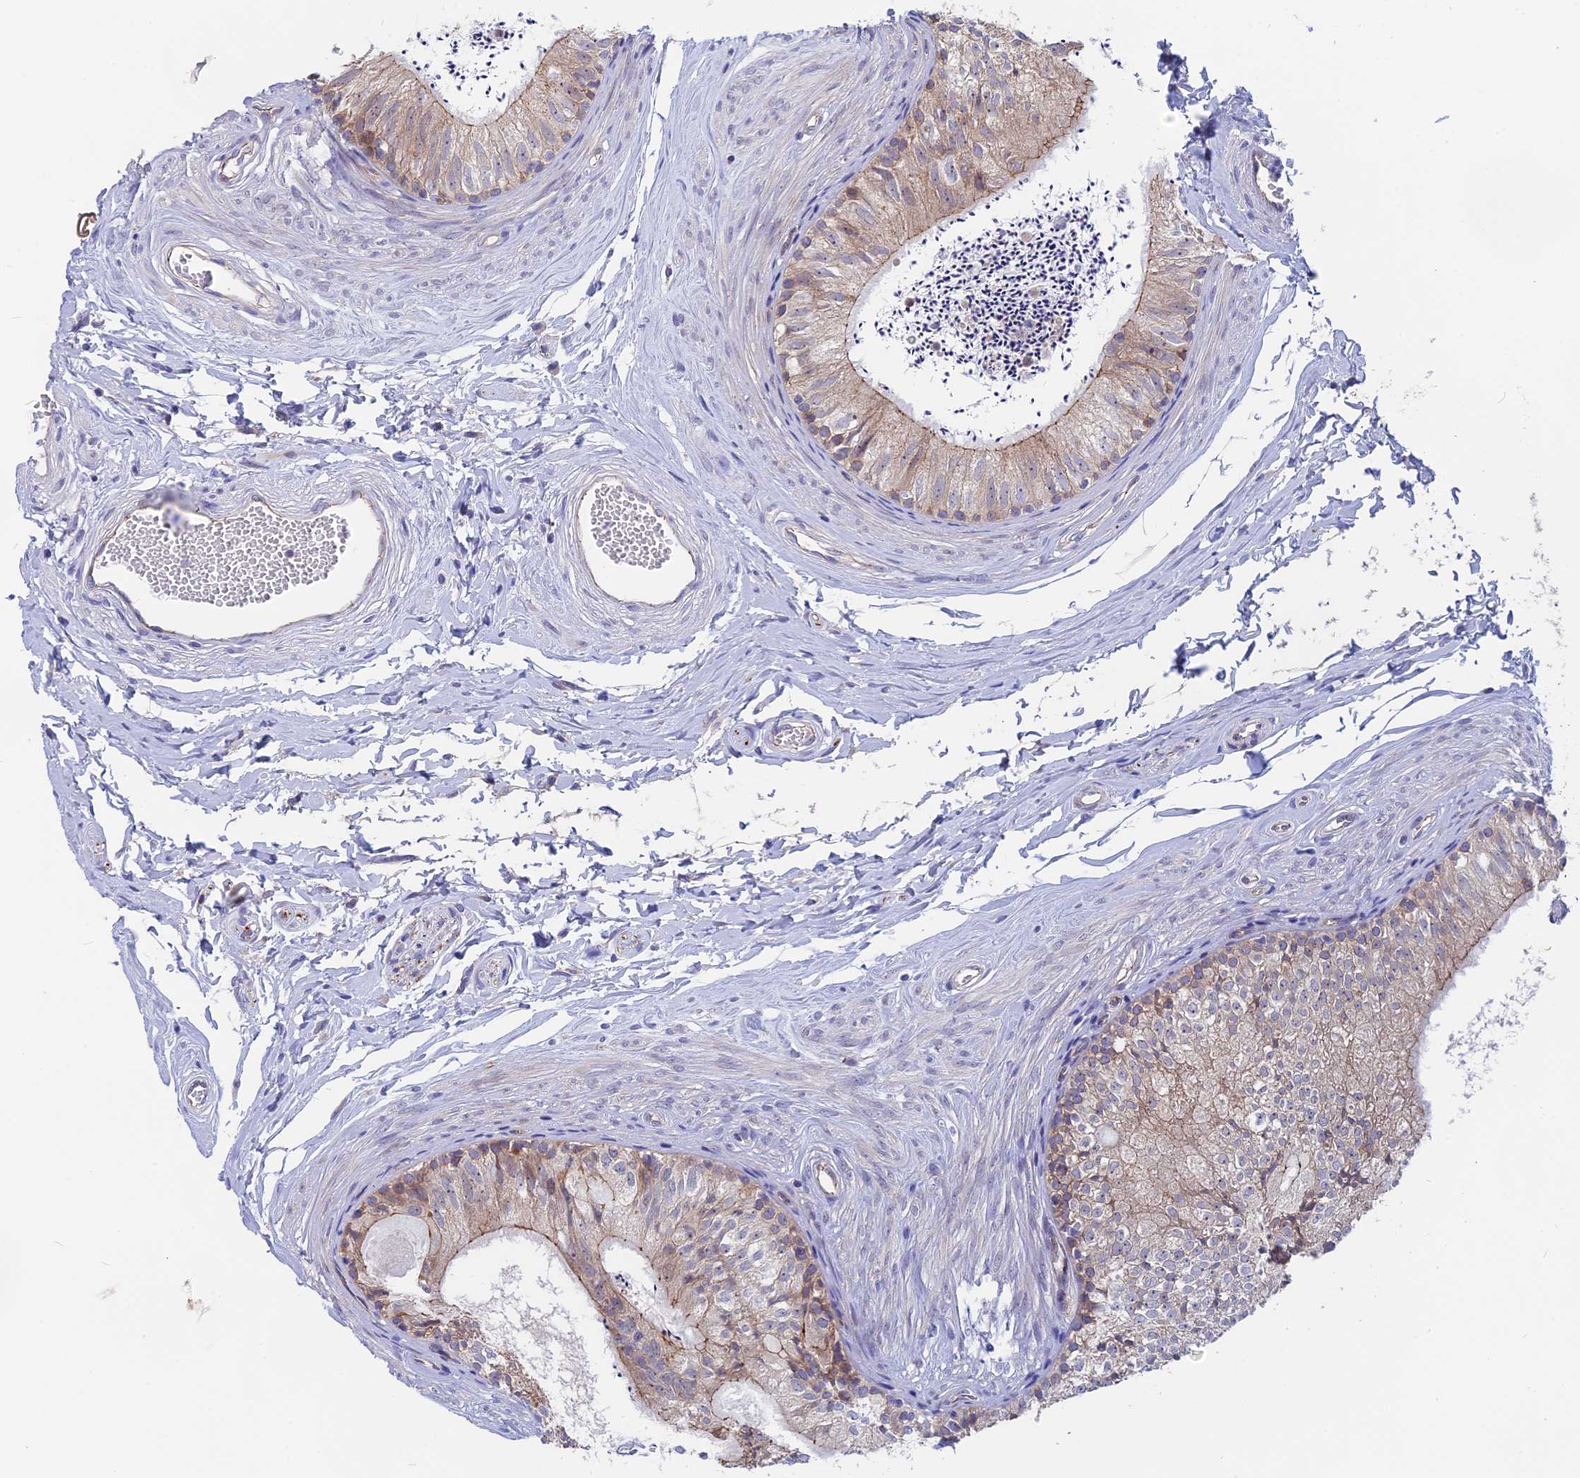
{"staining": {"intensity": "weak", "quantity": "<25%", "location": "cytoplasmic/membranous"}, "tissue": "epididymis", "cell_type": "Glandular cells", "image_type": "normal", "snomed": [{"axis": "morphology", "description": "Normal tissue, NOS"}, {"axis": "topography", "description": "Epididymis"}], "caption": "Immunohistochemistry (IHC) photomicrograph of unremarkable epididymis stained for a protein (brown), which reveals no staining in glandular cells.", "gene": "TENT4B", "patient": {"sex": "male", "age": 56}}